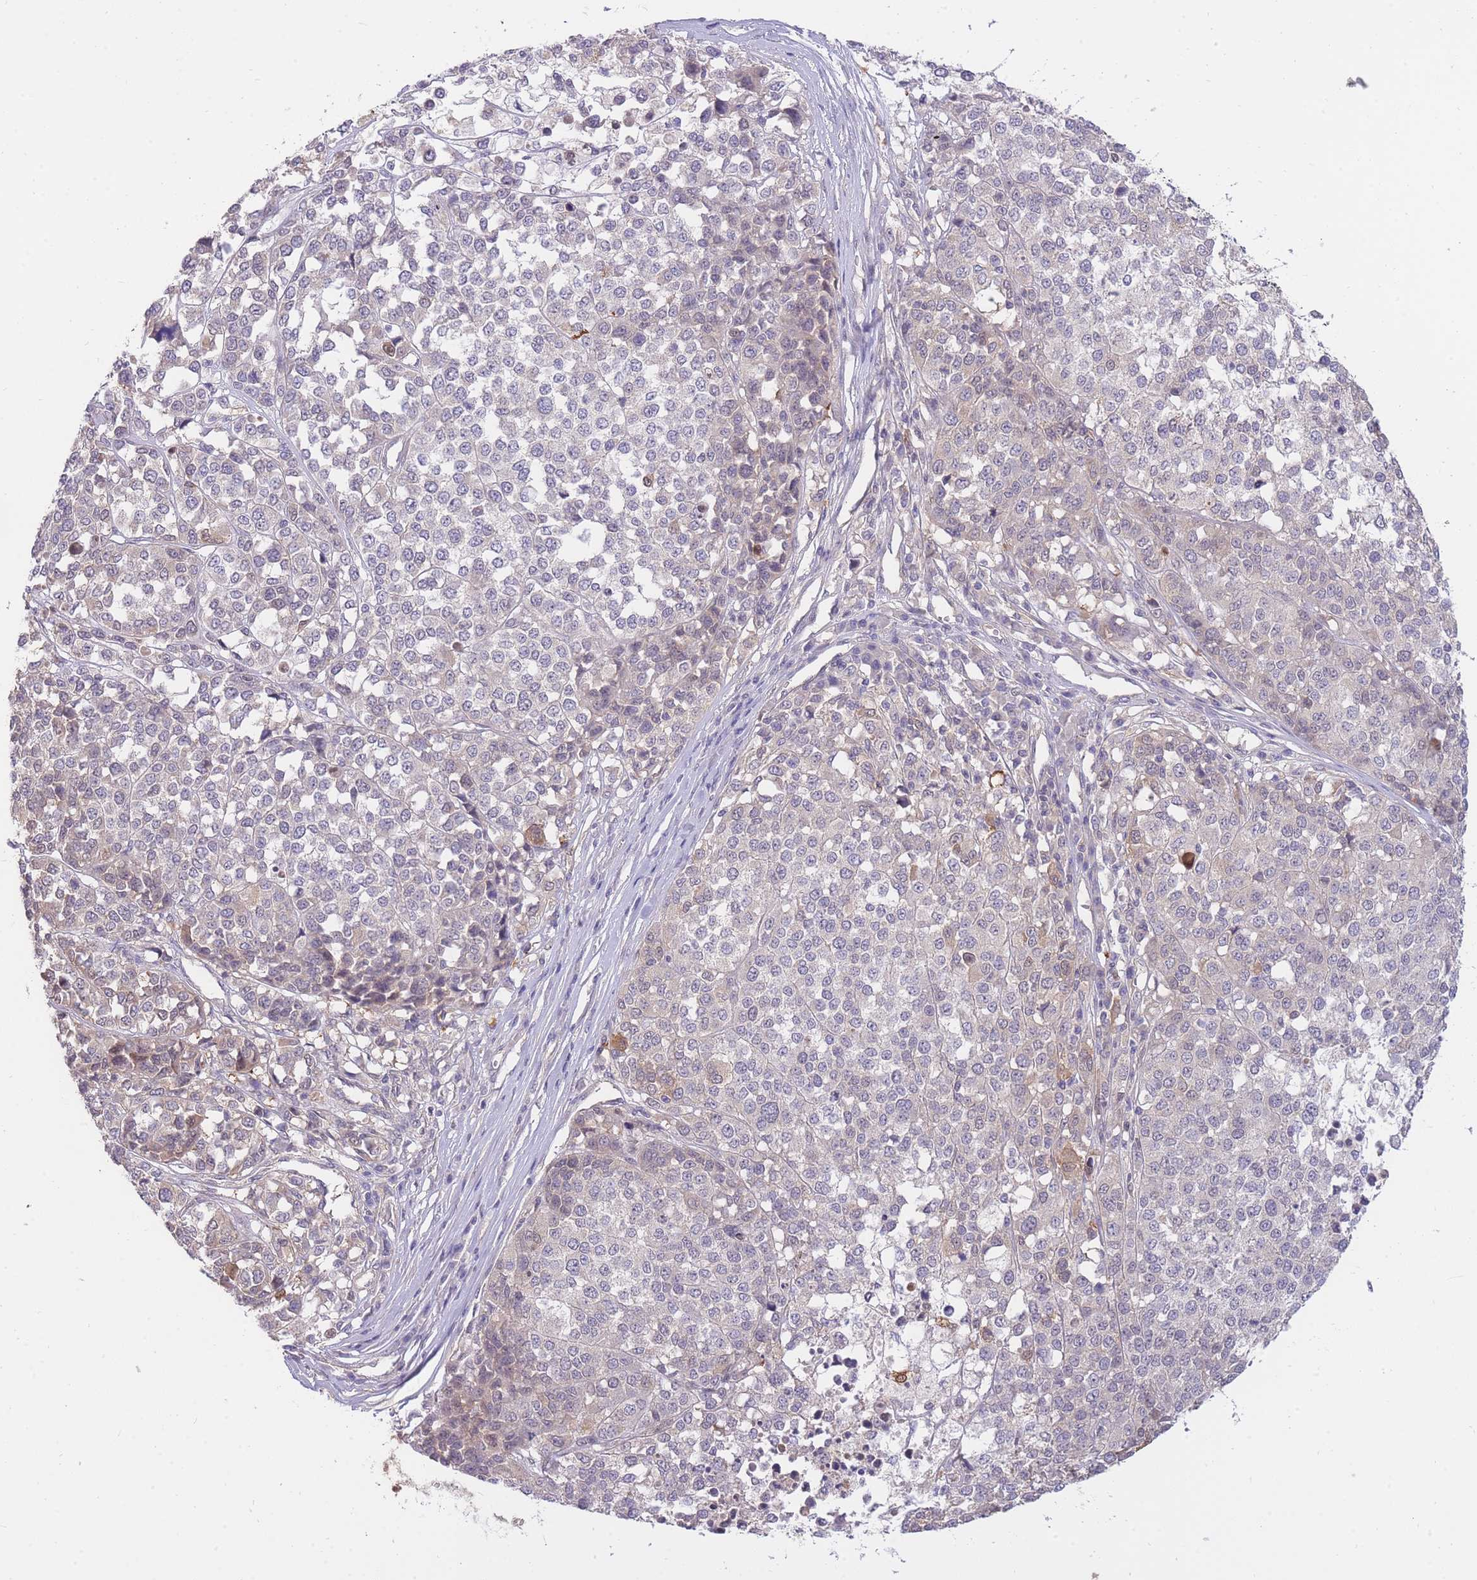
{"staining": {"intensity": "negative", "quantity": "none", "location": "none"}, "tissue": "melanoma", "cell_type": "Tumor cells", "image_type": "cancer", "snomed": [{"axis": "morphology", "description": "Malignant melanoma, Metastatic site"}, {"axis": "topography", "description": "Lymph node"}], "caption": "The histopathology image exhibits no staining of tumor cells in malignant melanoma (metastatic site).", "gene": "SMC6", "patient": {"sex": "male", "age": 44}}